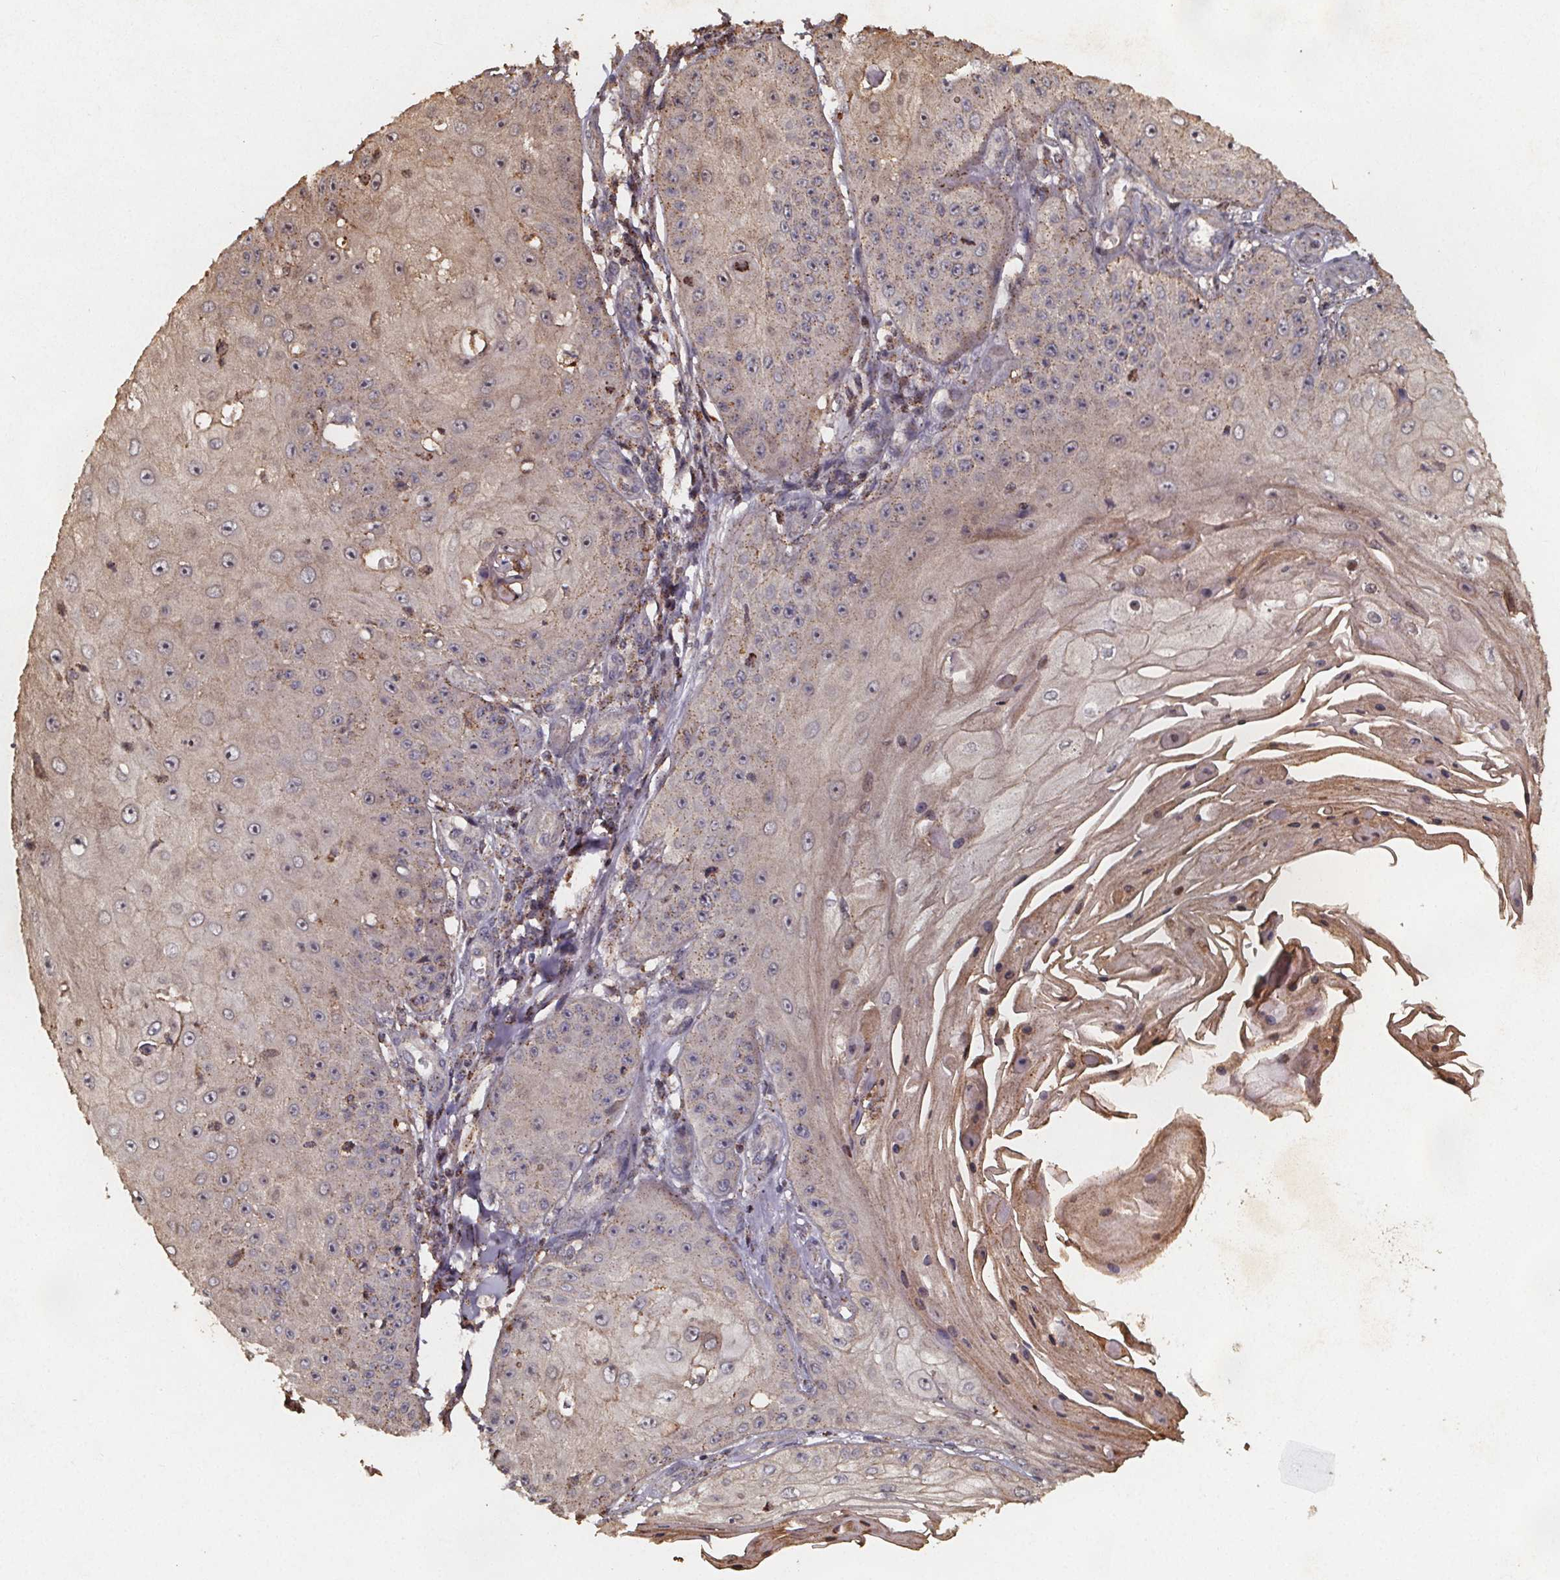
{"staining": {"intensity": "weak", "quantity": "<25%", "location": "cytoplasmic/membranous"}, "tissue": "skin cancer", "cell_type": "Tumor cells", "image_type": "cancer", "snomed": [{"axis": "morphology", "description": "Squamous cell carcinoma, NOS"}, {"axis": "topography", "description": "Skin"}], "caption": "This photomicrograph is of skin cancer (squamous cell carcinoma) stained with immunohistochemistry (IHC) to label a protein in brown with the nuclei are counter-stained blue. There is no expression in tumor cells. (DAB immunohistochemistry (IHC) visualized using brightfield microscopy, high magnification).", "gene": "ZNF879", "patient": {"sex": "male", "age": 70}}